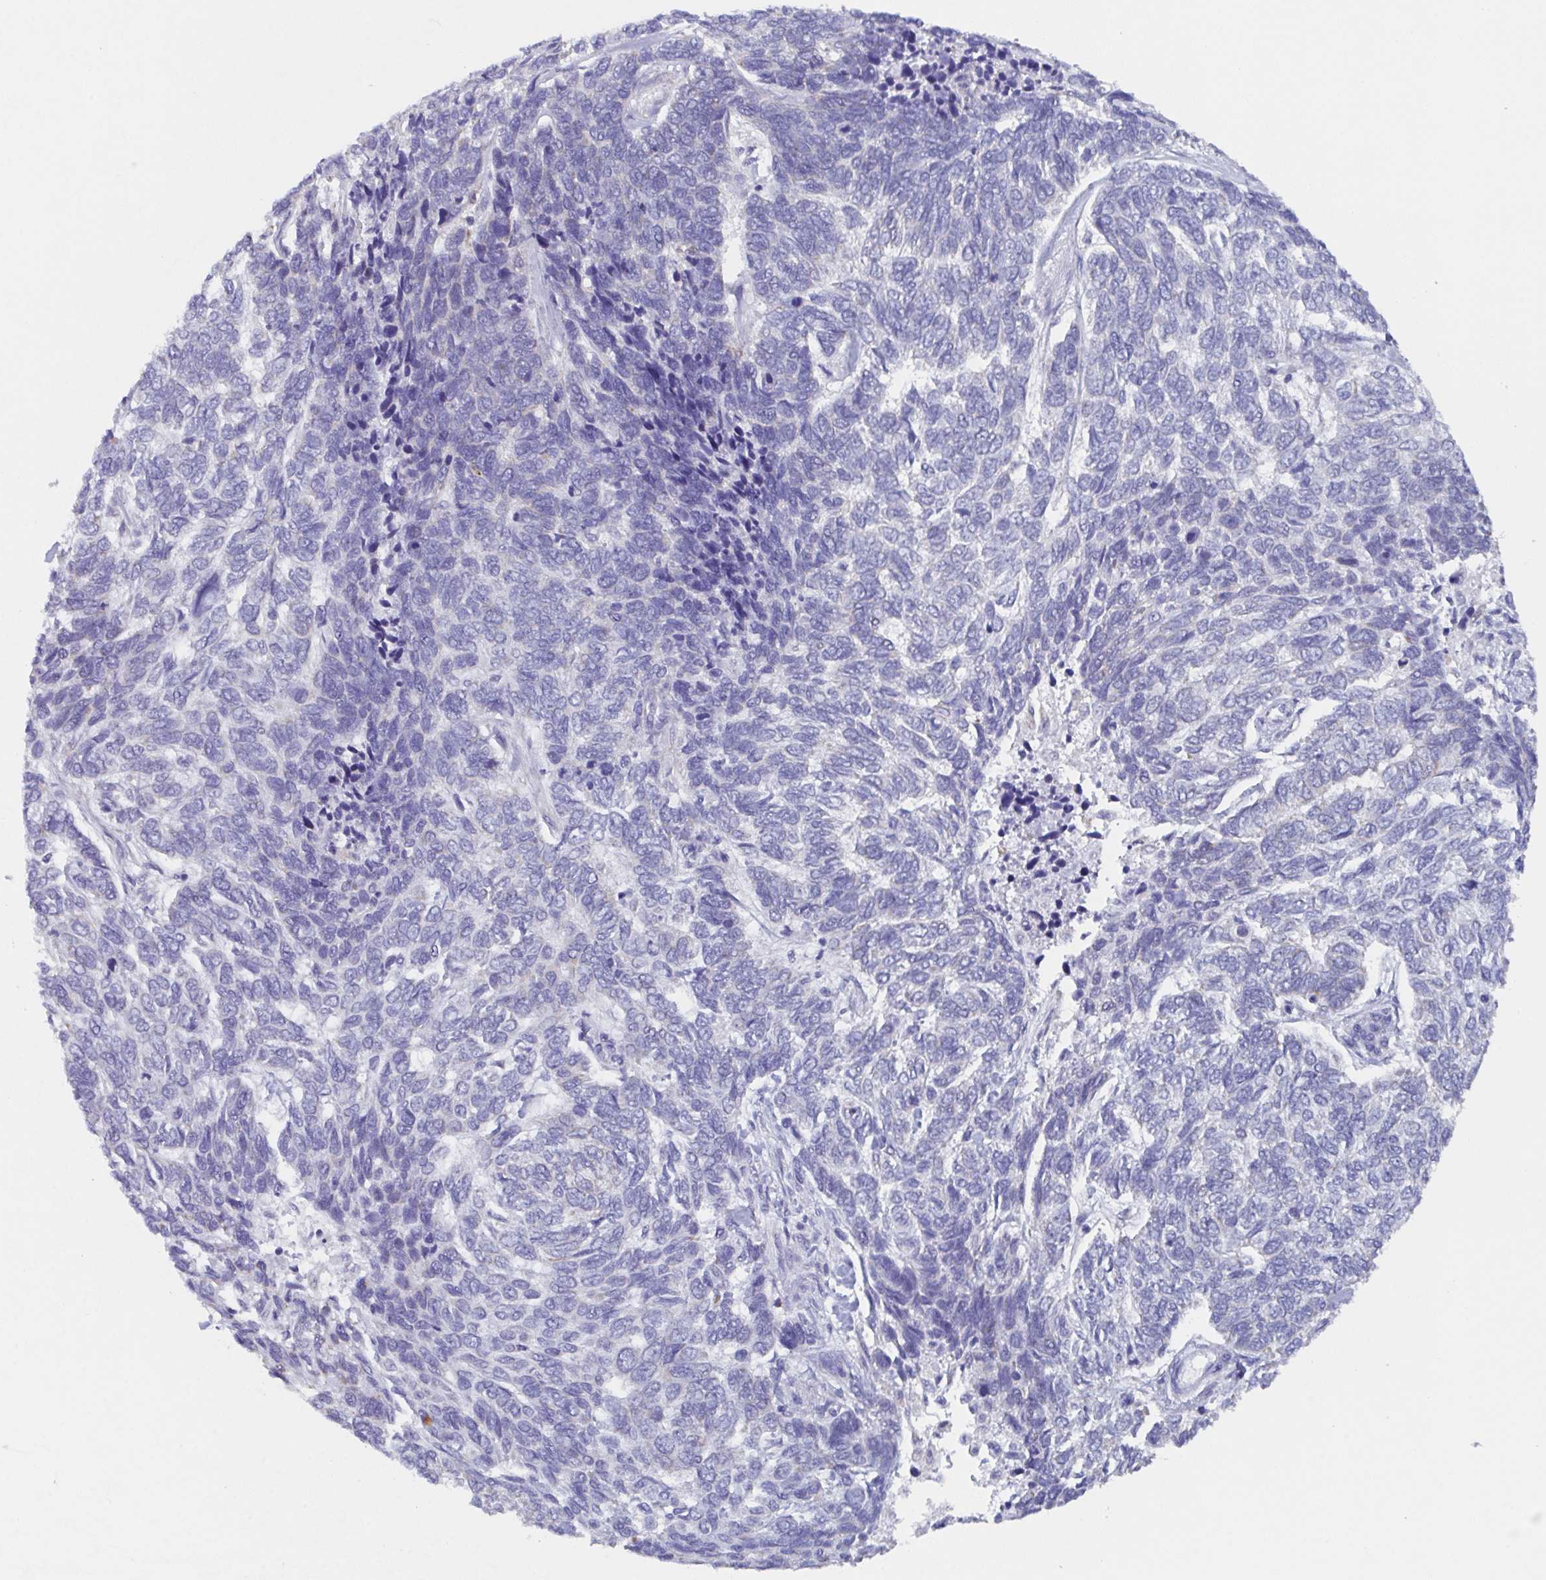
{"staining": {"intensity": "negative", "quantity": "none", "location": "none"}, "tissue": "skin cancer", "cell_type": "Tumor cells", "image_type": "cancer", "snomed": [{"axis": "morphology", "description": "Basal cell carcinoma"}, {"axis": "topography", "description": "Skin"}], "caption": "IHC image of basal cell carcinoma (skin) stained for a protein (brown), which shows no expression in tumor cells.", "gene": "PBOV1", "patient": {"sex": "female", "age": 65}}